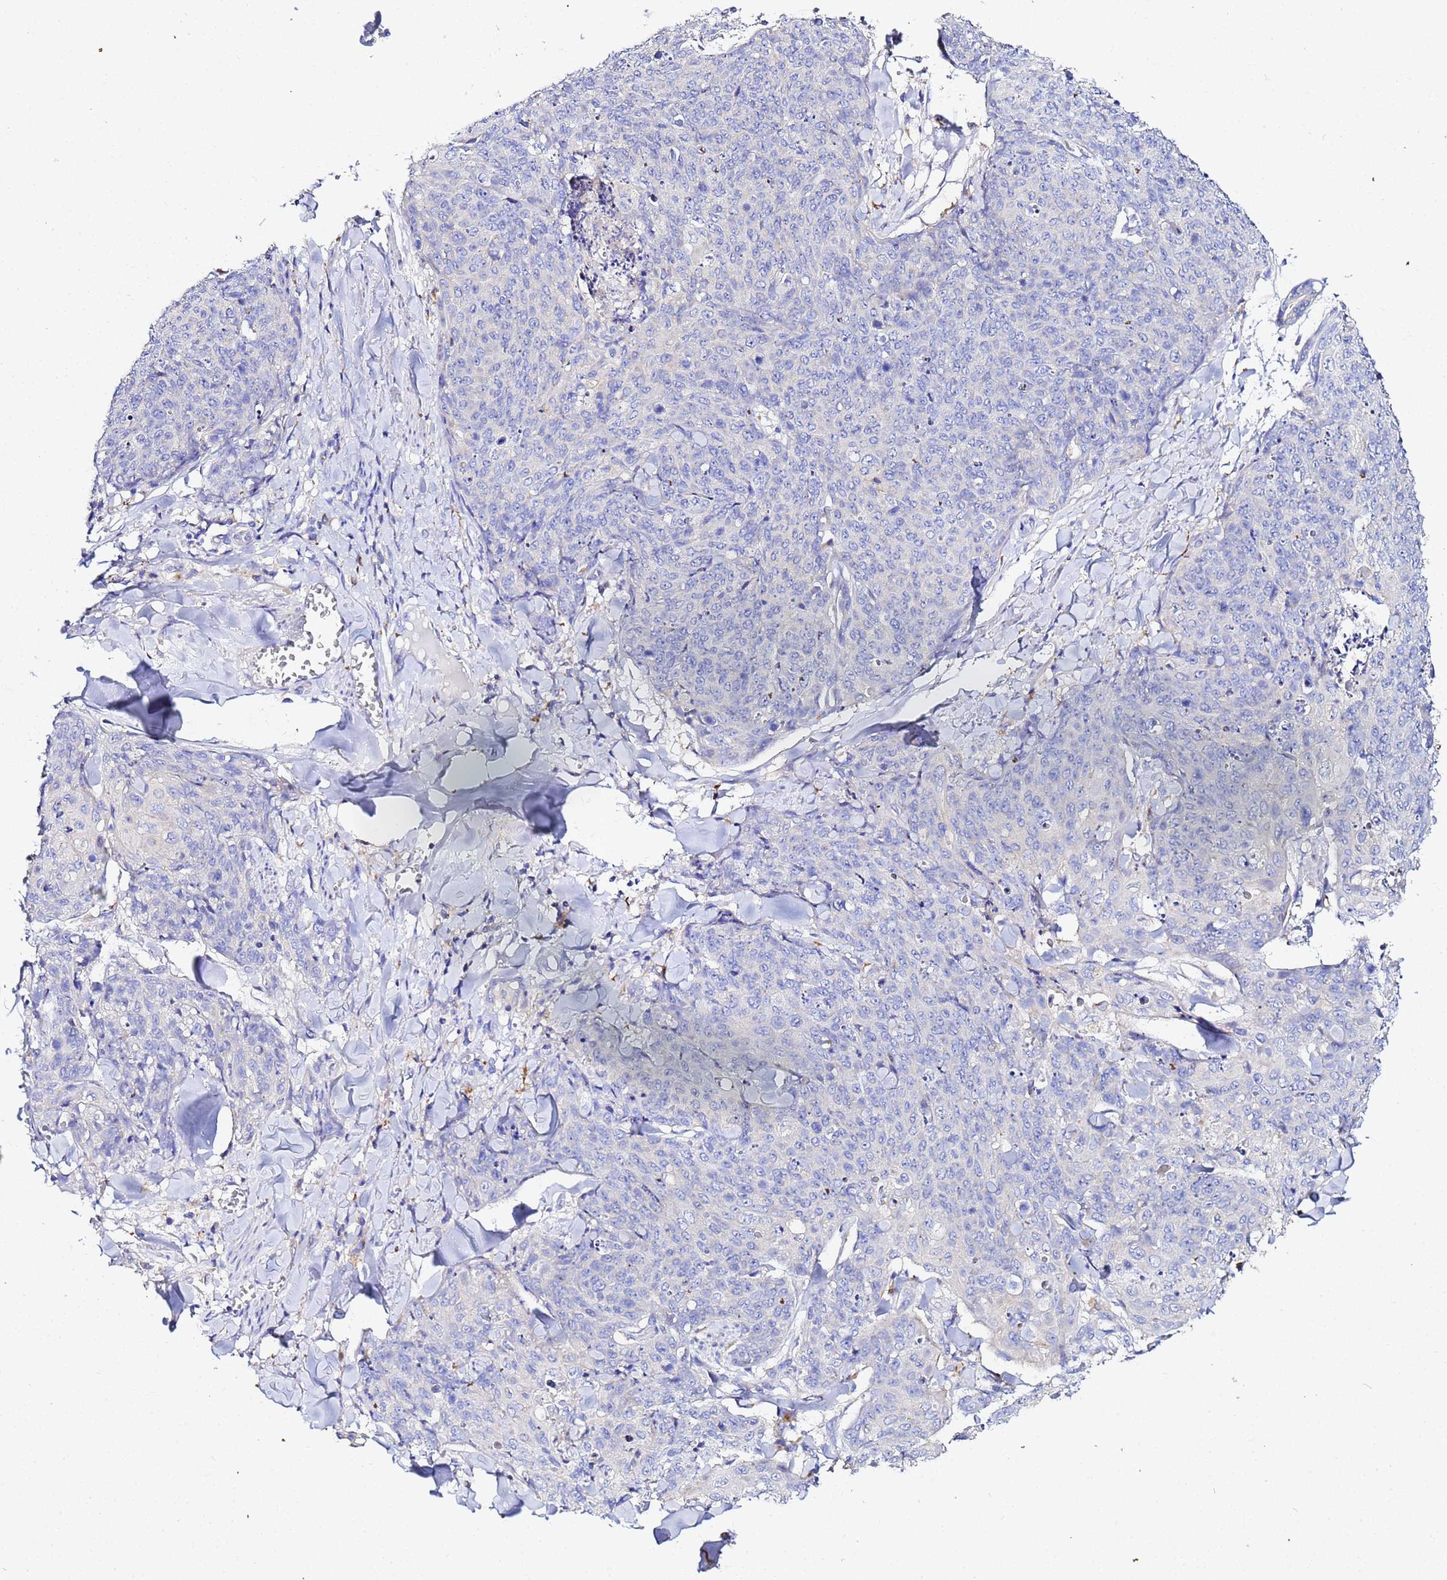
{"staining": {"intensity": "negative", "quantity": "none", "location": "none"}, "tissue": "skin cancer", "cell_type": "Tumor cells", "image_type": "cancer", "snomed": [{"axis": "morphology", "description": "Squamous cell carcinoma, NOS"}, {"axis": "topography", "description": "Skin"}, {"axis": "topography", "description": "Vulva"}], "caption": "A high-resolution micrograph shows IHC staining of skin cancer, which exhibits no significant positivity in tumor cells.", "gene": "VTI1B", "patient": {"sex": "female", "age": 85}}